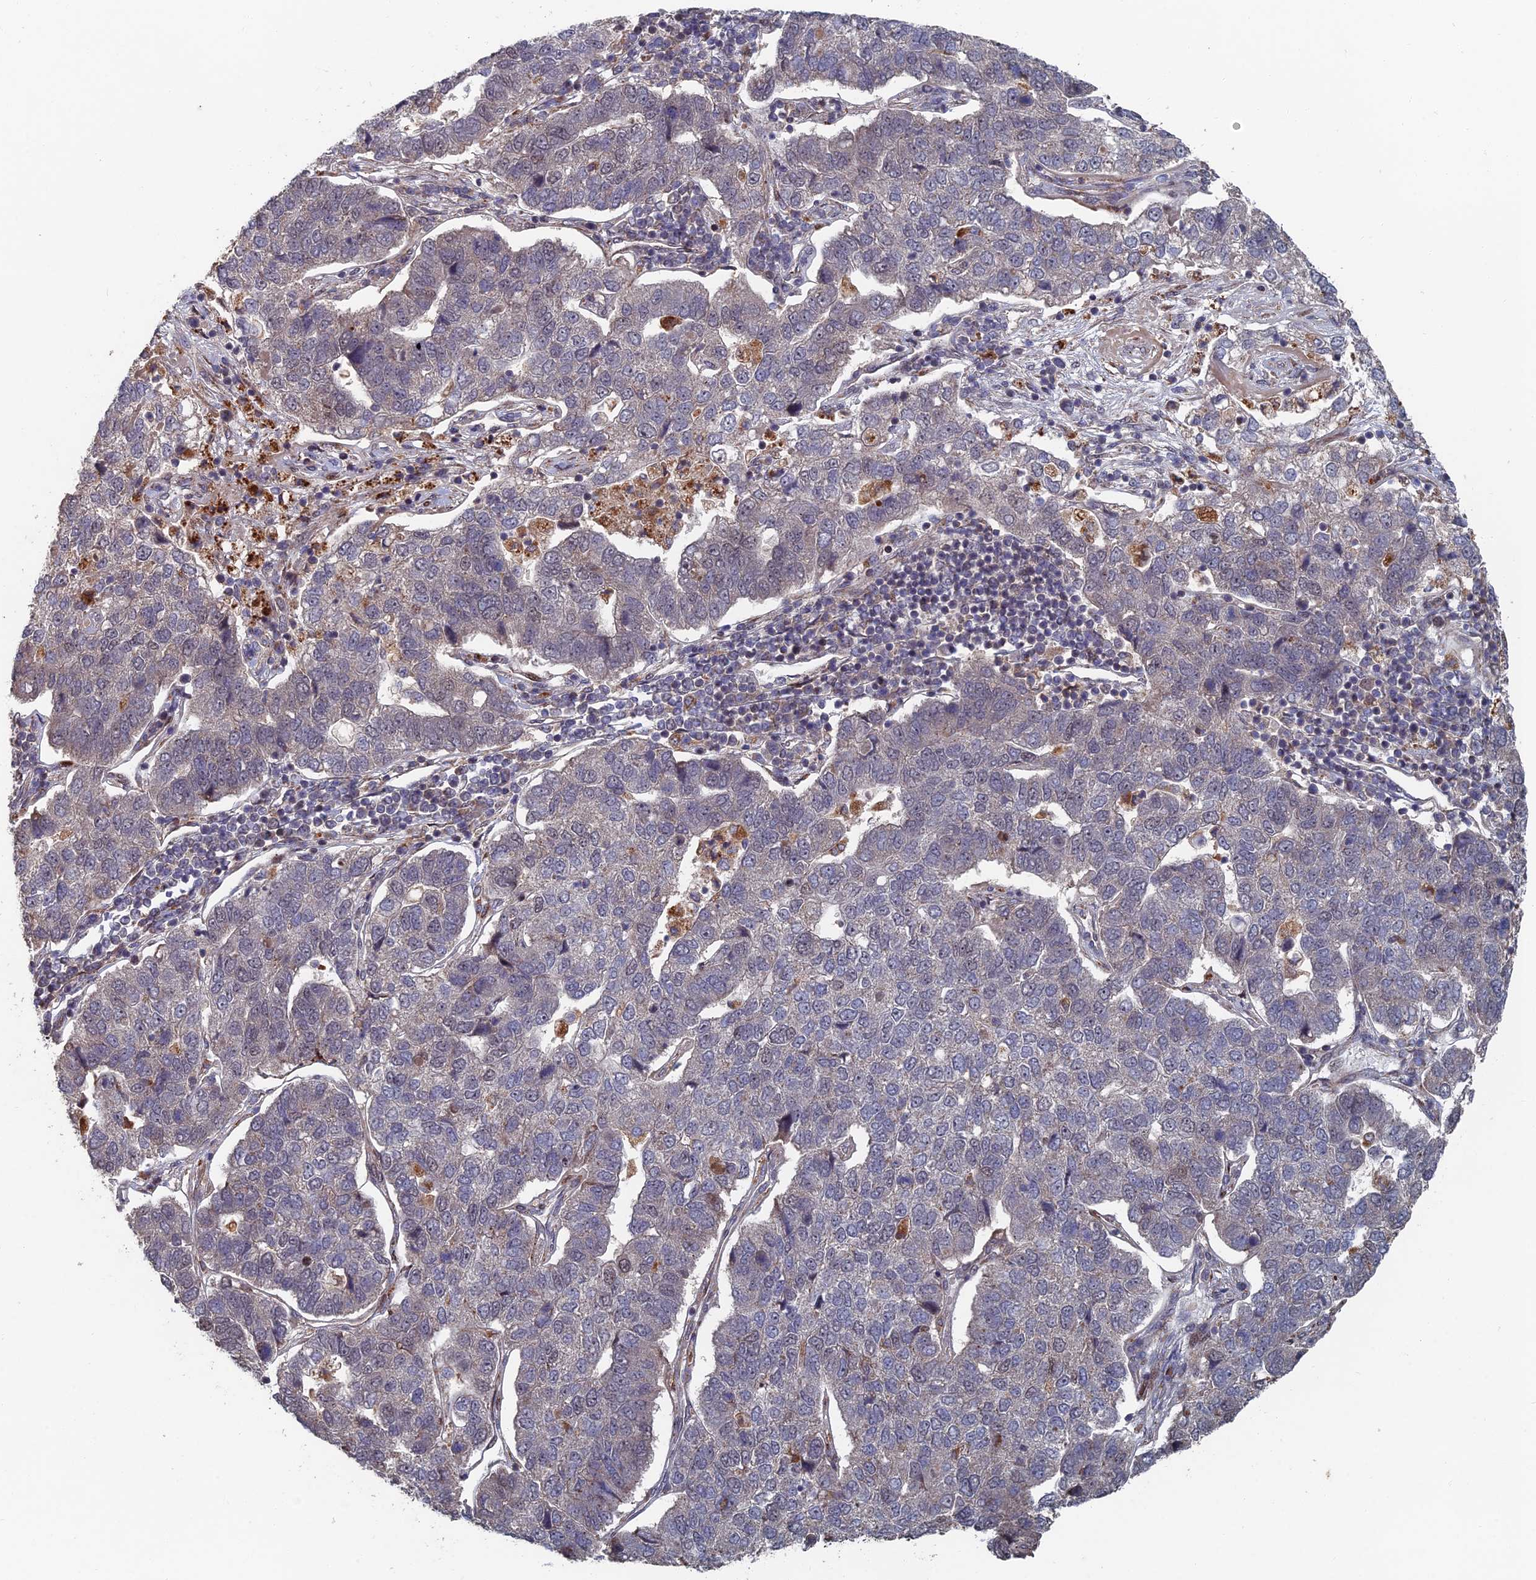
{"staining": {"intensity": "negative", "quantity": "none", "location": "none"}, "tissue": "pancreatic cancer", "cell_type": "Tumor cells", "image_type": "cancer", "snomed": [{"axis": "morphology", "description": "Adenocarcinoma, NOS"}, {"axis": "topography", "description": "Pancreas"}], "caption": "Protein analysis of pancreatic adenocarcinoma exhibits no significant expression in tumor cells.", "gene": "GTF2IRD1", "patient": {"sex": "female", "age": 61}}